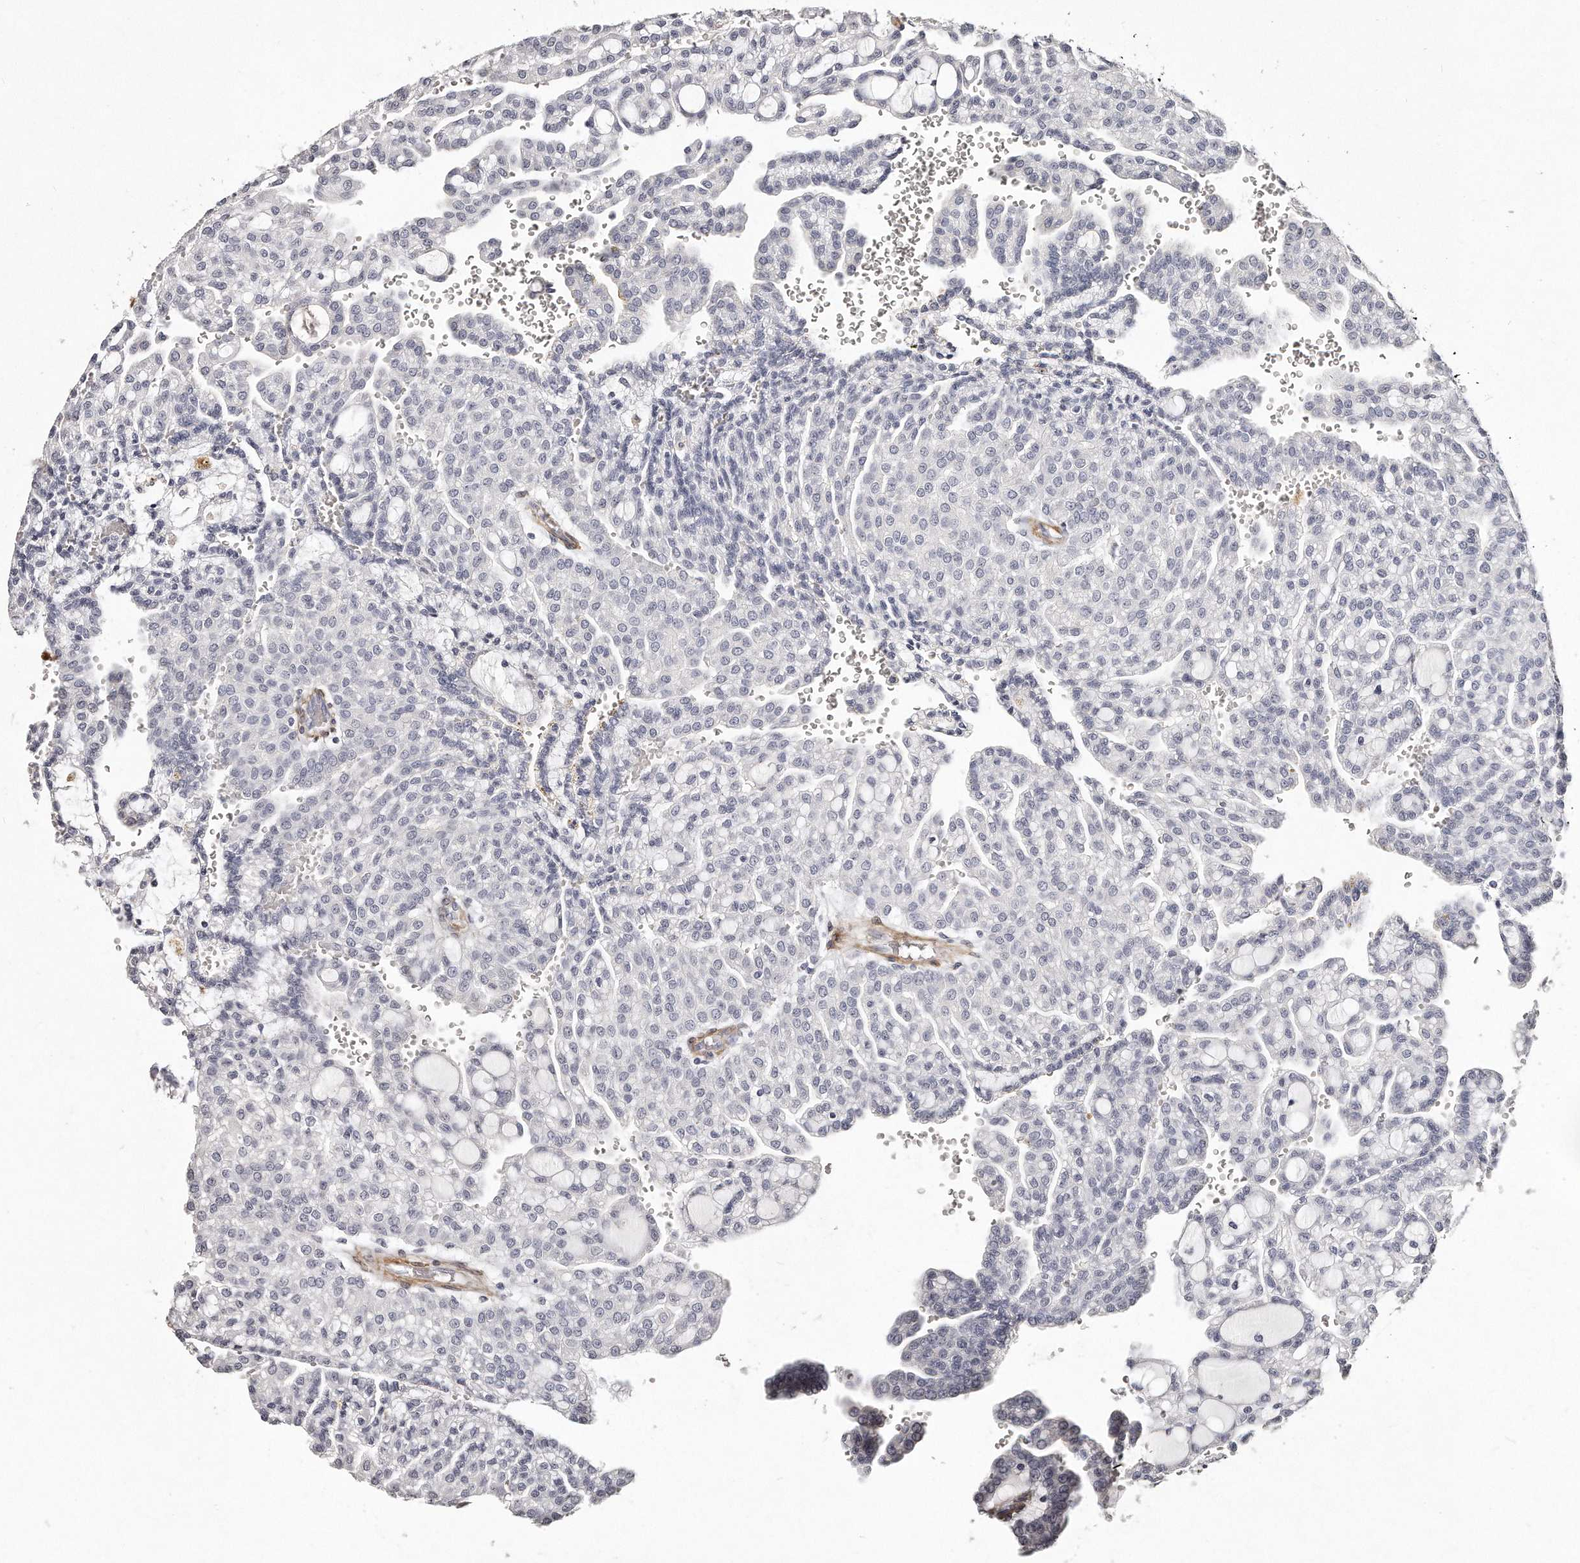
{"staining": {"intensity": "negative", "quantity": "none", "location": "none"}, "tissue": "renal cancer", "cell_type": "Tumor cells", "image_type": "cancer", "snomed": [{"axis": "morphology", "description": "Adenocarcinoma, NOS"}, {"axis": "topography", "description": "Kidney"}], "caption": "Immunohistochemistry (IHC) of human renal adenocarcinoma displays no positivity in tumor cells.", "gene": "LMOD1", "patient": {"sex": "male", "age": 63}}